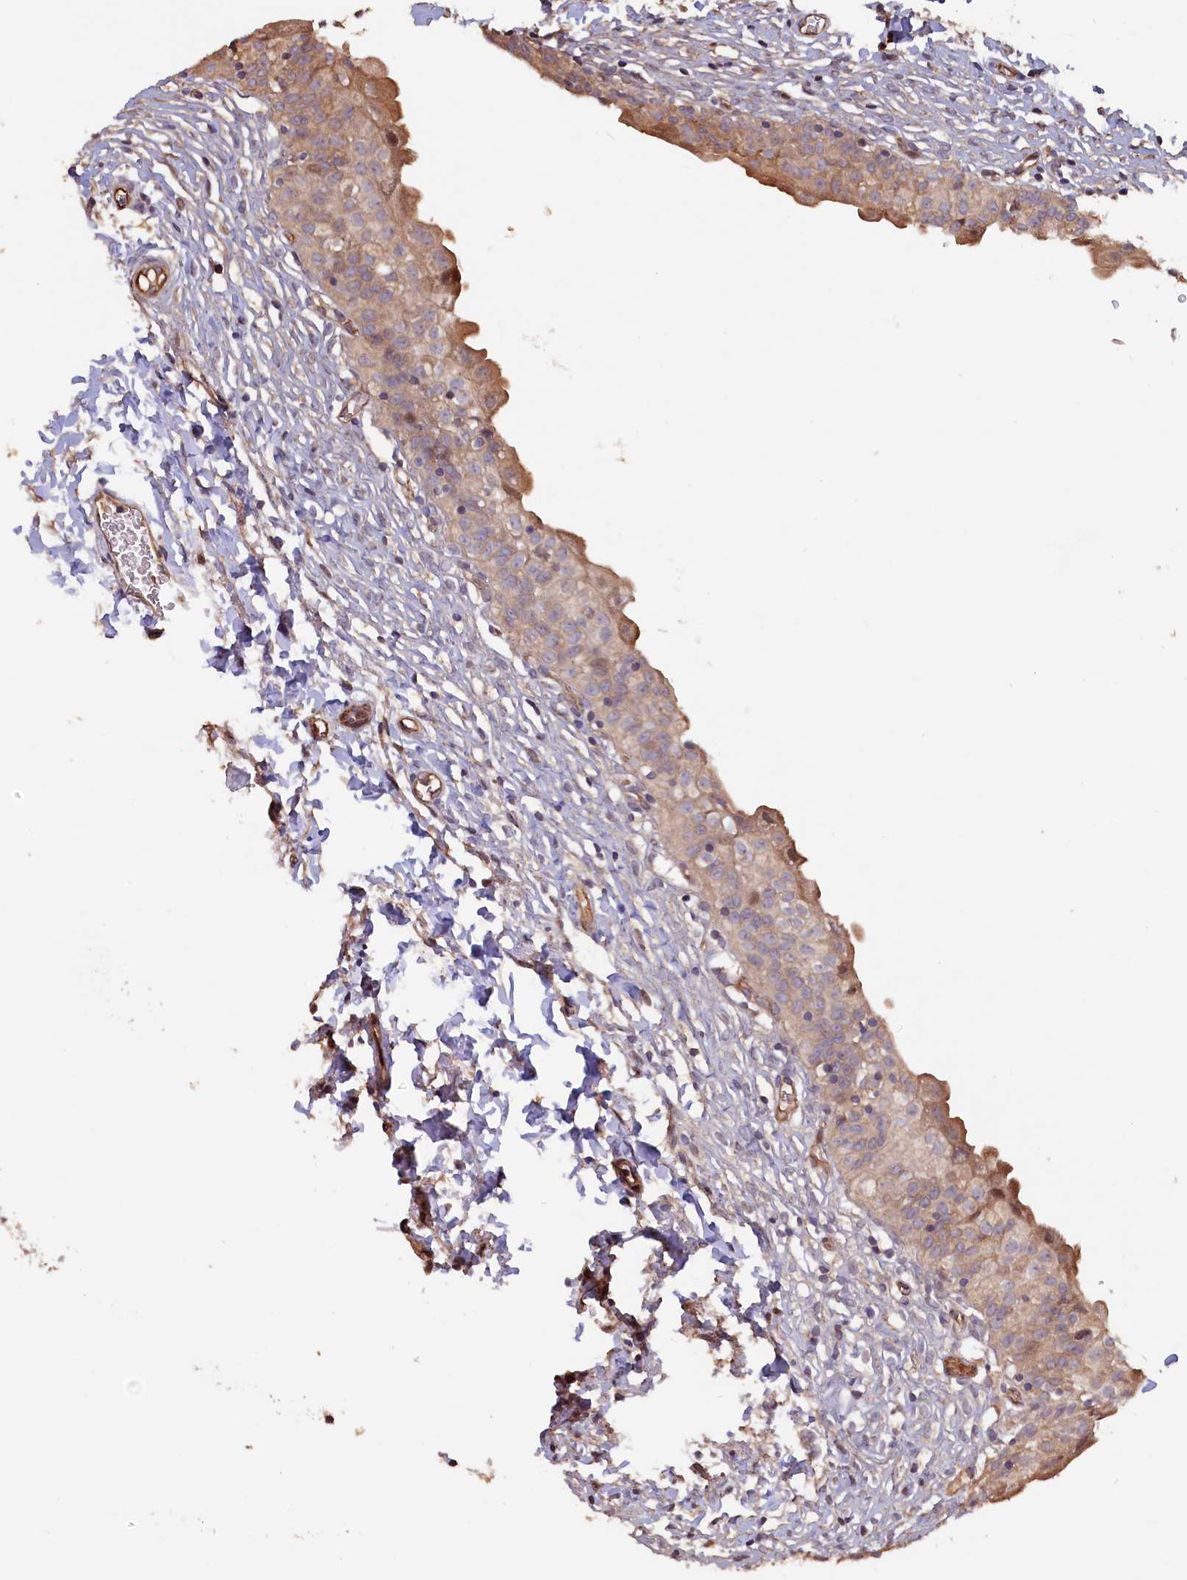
{"staining": {"intensity": "weak", "quantity": "25%-75%", "location": "cytoplasmic/membranous"}, "tissue": "urinary bladder", "cell_type": "Urothelial cells", "image_type": "normal", "snomed": [{"axis": "morphology", "description": "Normal tissue, NOS"}, {"axis": "topography", "description": "Urinary bladder"}], "caption": "Unremarkable urinary bladder was stained to show a protein in brown. There is low levels of weak cytoplasmic/membranous expression in approximately 25%-75% of urothelial cells. (brown staining indicates protein expression, while blue staining denotes nuclei).", "gene": "GREB1L", "patient": {"sex": "male", "age": 55}}